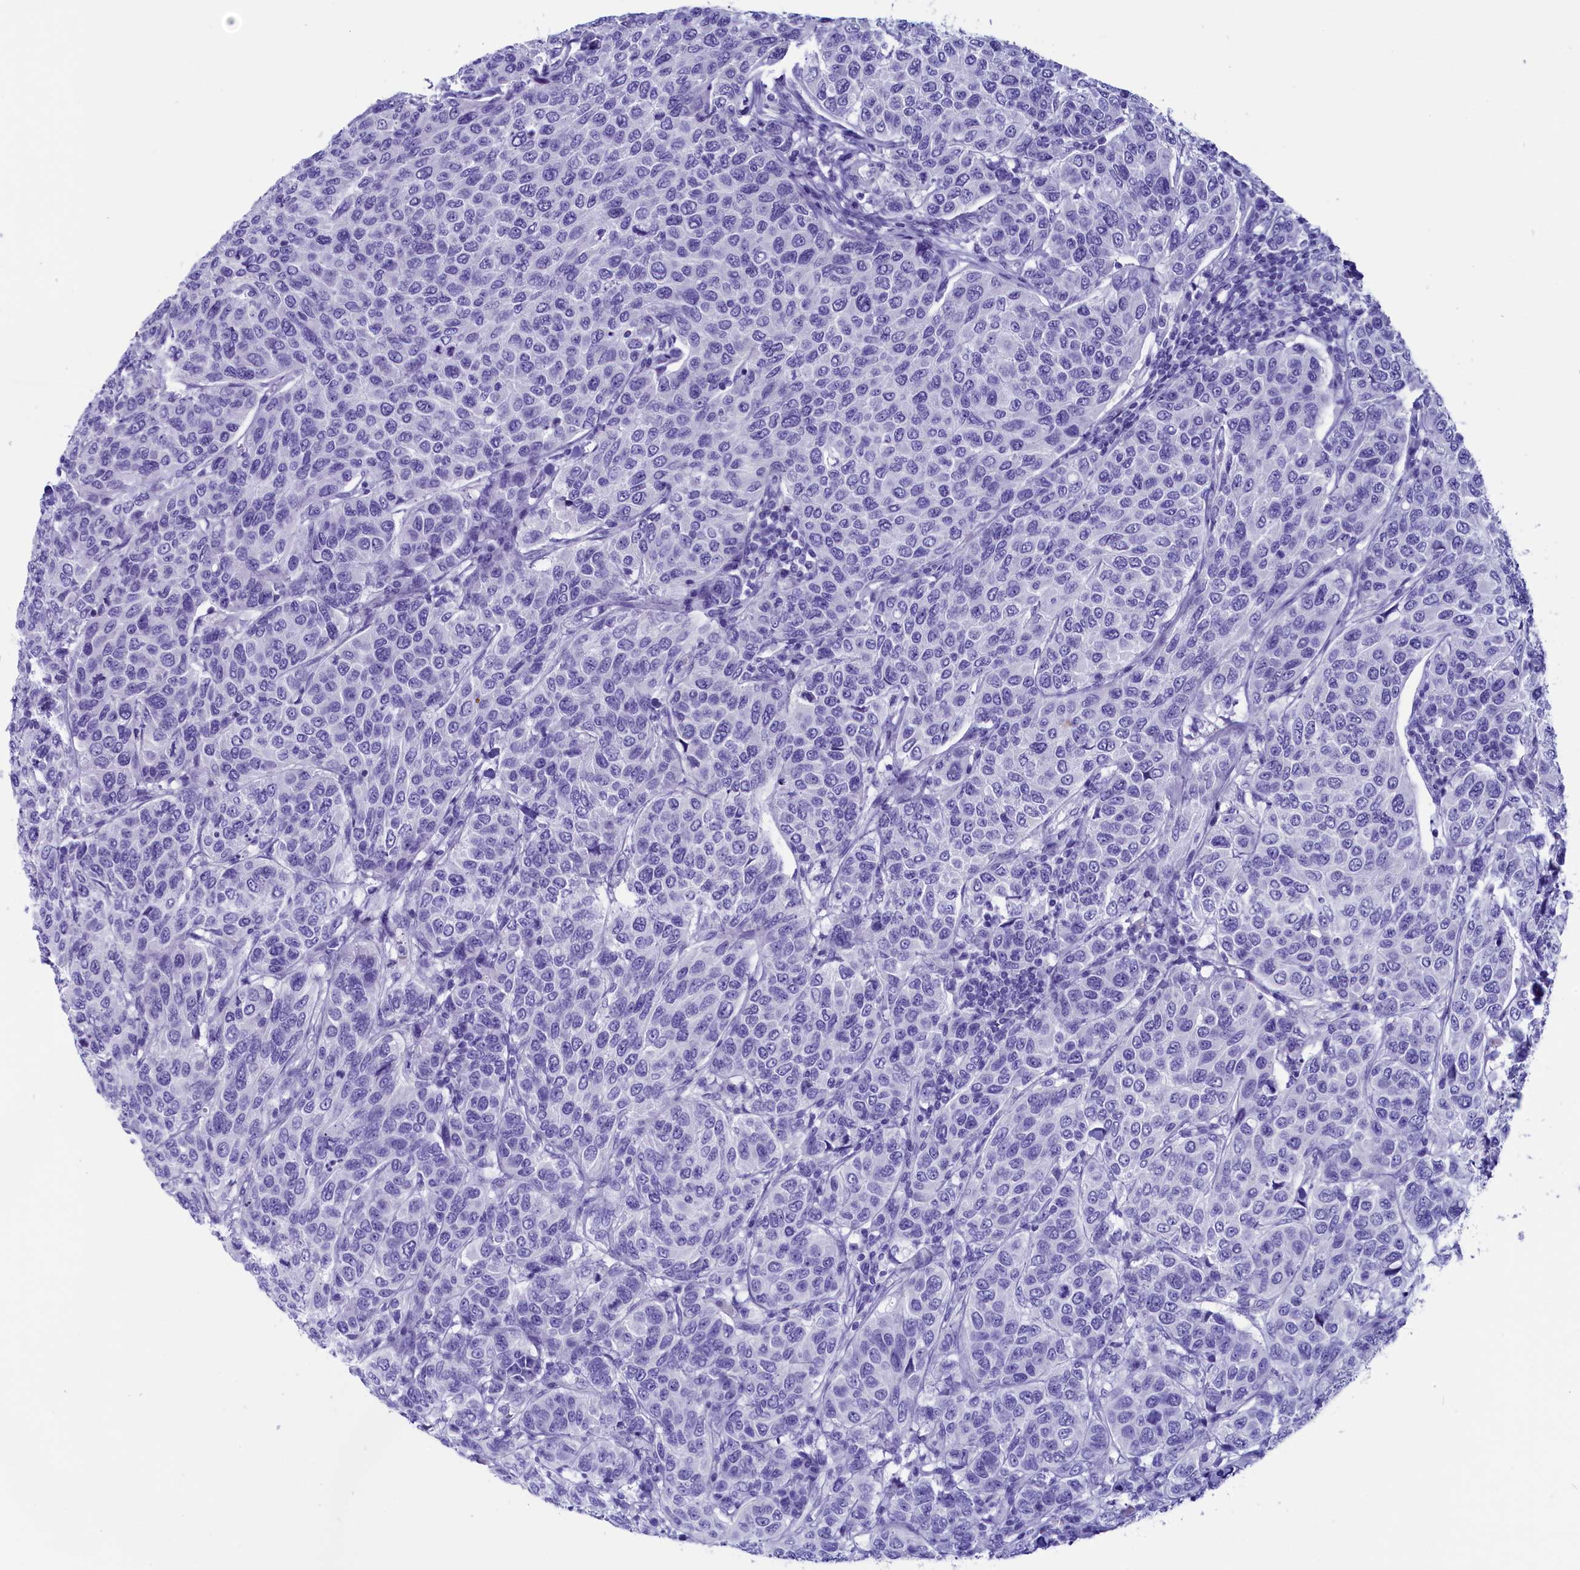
{"staining": {"intensity": "negative", "quantity": "none", "location": "none"}, "tissue": "breast cancer", "cell_type": "Tumor cells", "image_type": "cancer", "snomed": [{"axis": "morphology", "description": "Duct carcinoma"}, {"axis": "topography", "description": "Breast"}], "caption": "High magnification brightfield microscopy of invasive ductal carcinoma (breast) stained with DAB (brown) and counterstained with hematoxylin (blue): tumor cells show no significant positivity.", "gene": "ANKRD29", "patient": {"sex": "female", "age": 55}}